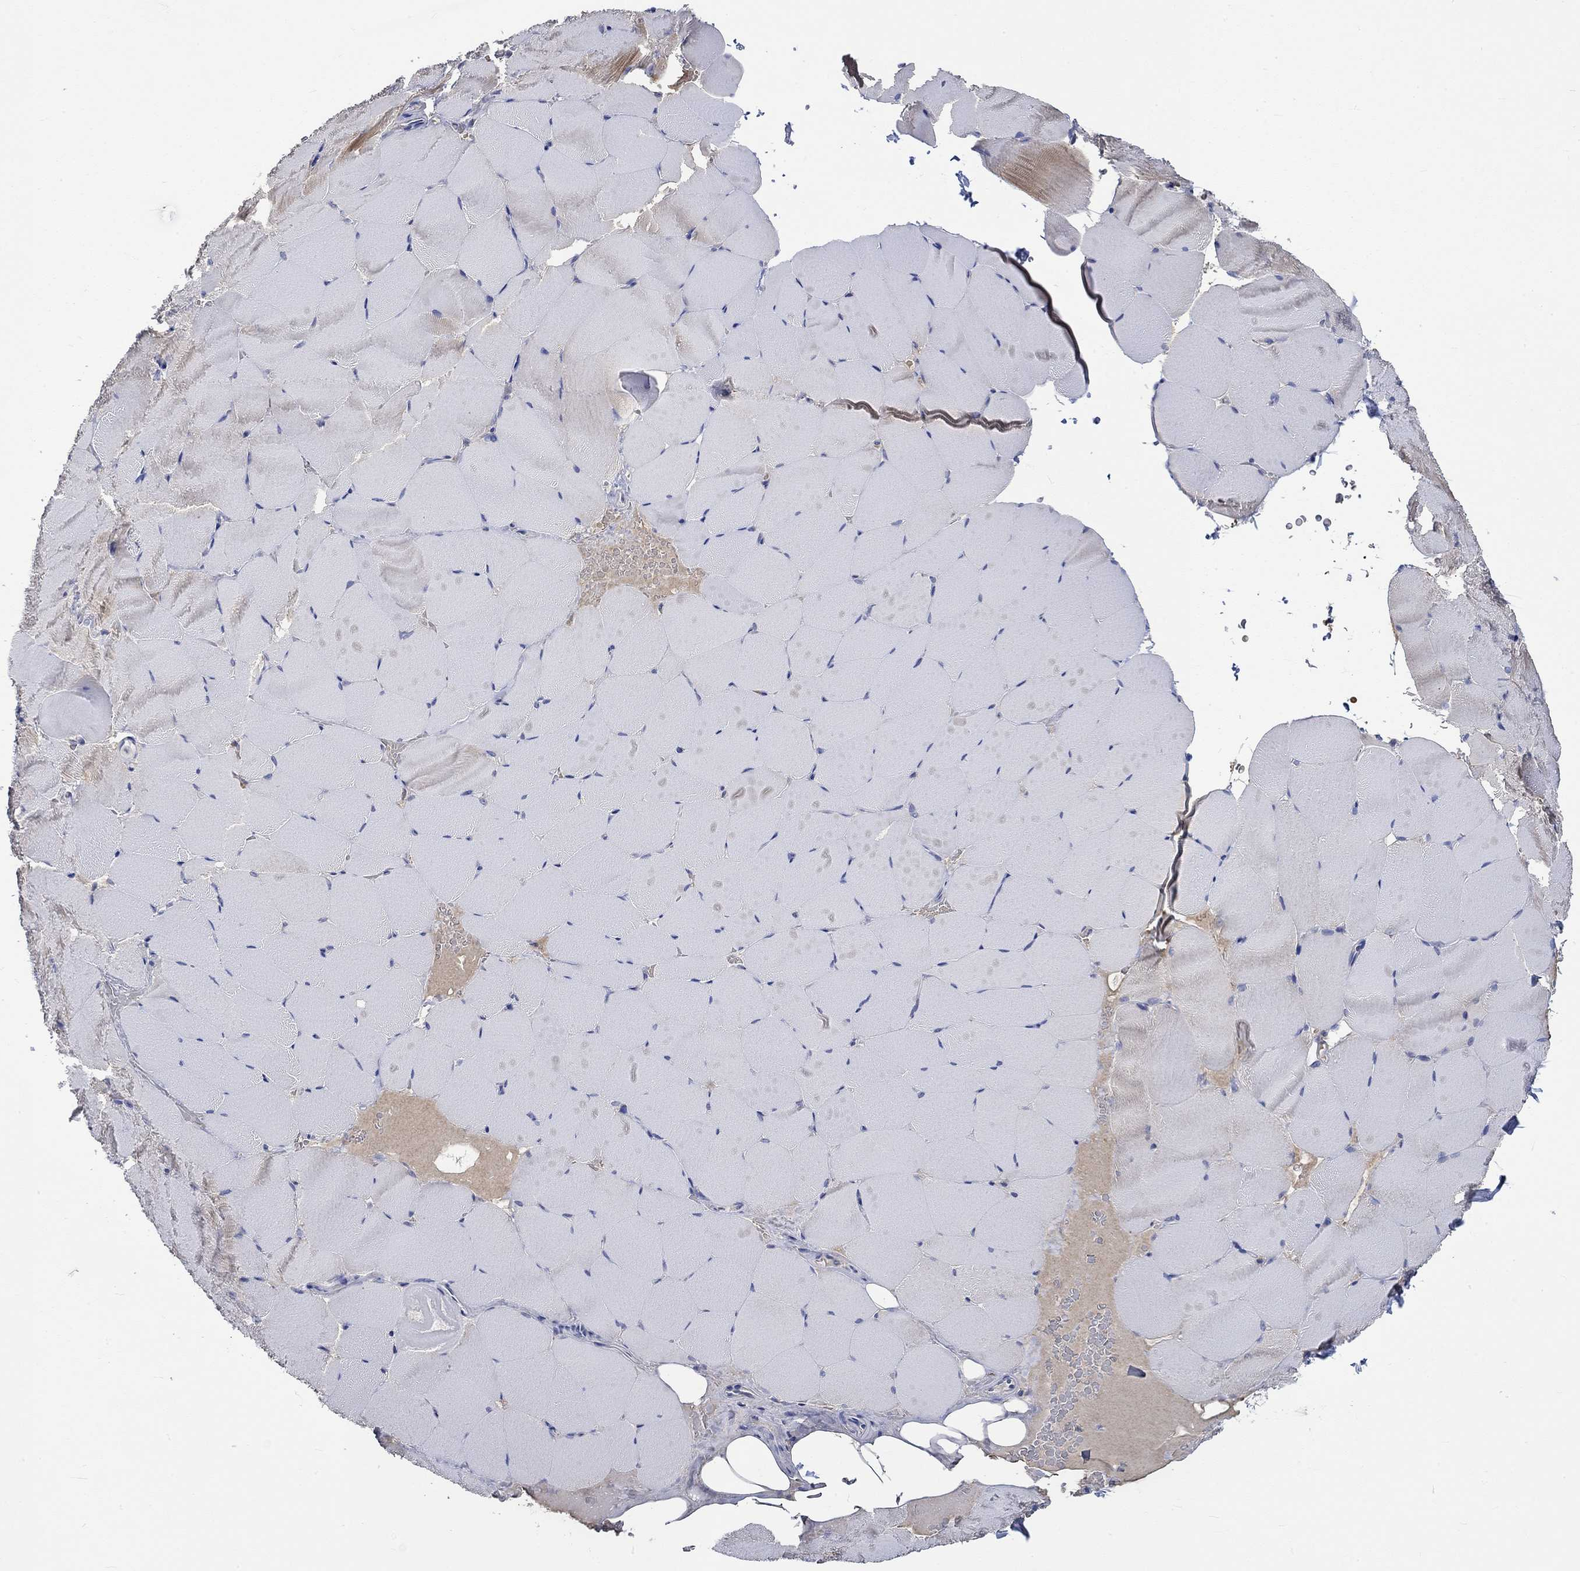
{"staining": {"intensity": "negative", "quantity": "none", "location": "none"}, "tissue": "skeletal muscle", "cell_type": "Myocytes", "image_type": "normal", "snomed": [{"axis": "morphology", "description": "Normal tissue, NOS"}, {"axis": "topography", "description": "Skeletal muscle"}], "caption": "DAB immunohistochemical staining of normal human skeletal muscle displays no significant positivity in myocytes. Nuclei are stained in blue.", "gene": "KCNA1", "patient": {"sex": "female", "age": 37}}